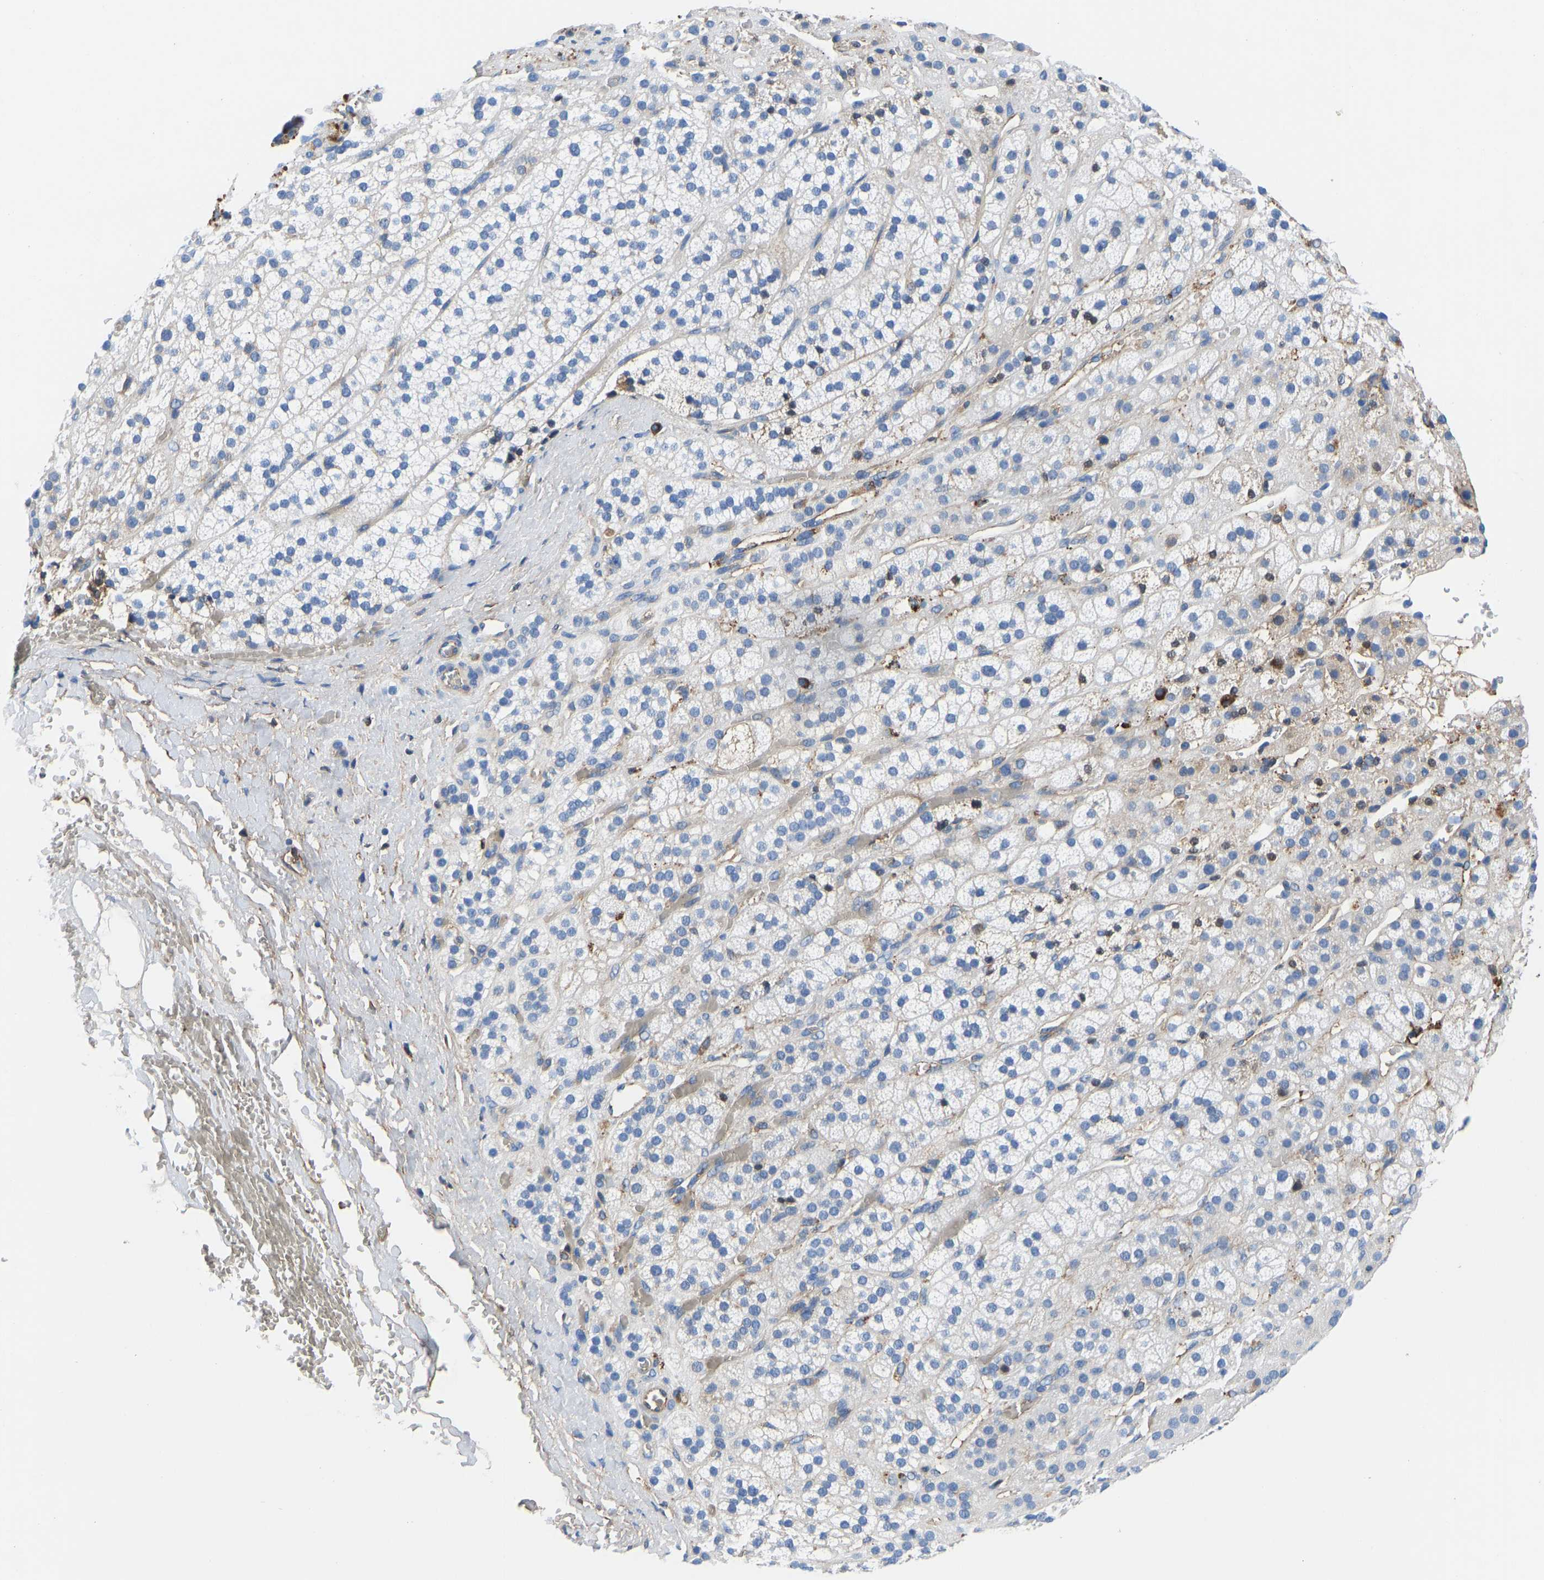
{"staining": {"intensity": "negative", "quantity": "none", "location": "none"}, "tissue": "adrenal gland", "cell_type": "Glandular cells", "image_type": "normal", "snomed": [{"axis": "morphology", "description": "Normal tissue, NOS"}, {"axis": "topography", "description": "Adrenal gland"}], "caption": "The immunohistochemistry (IHC) photomicrograph has no significant staining in glandular cells of adrenal gland. The staining is performed using DAB brown chromogen with nuclei counter-stained in using hematoxylin.", "gene": "HSPG2", "patient": {"sex": "male", "age": 56}}